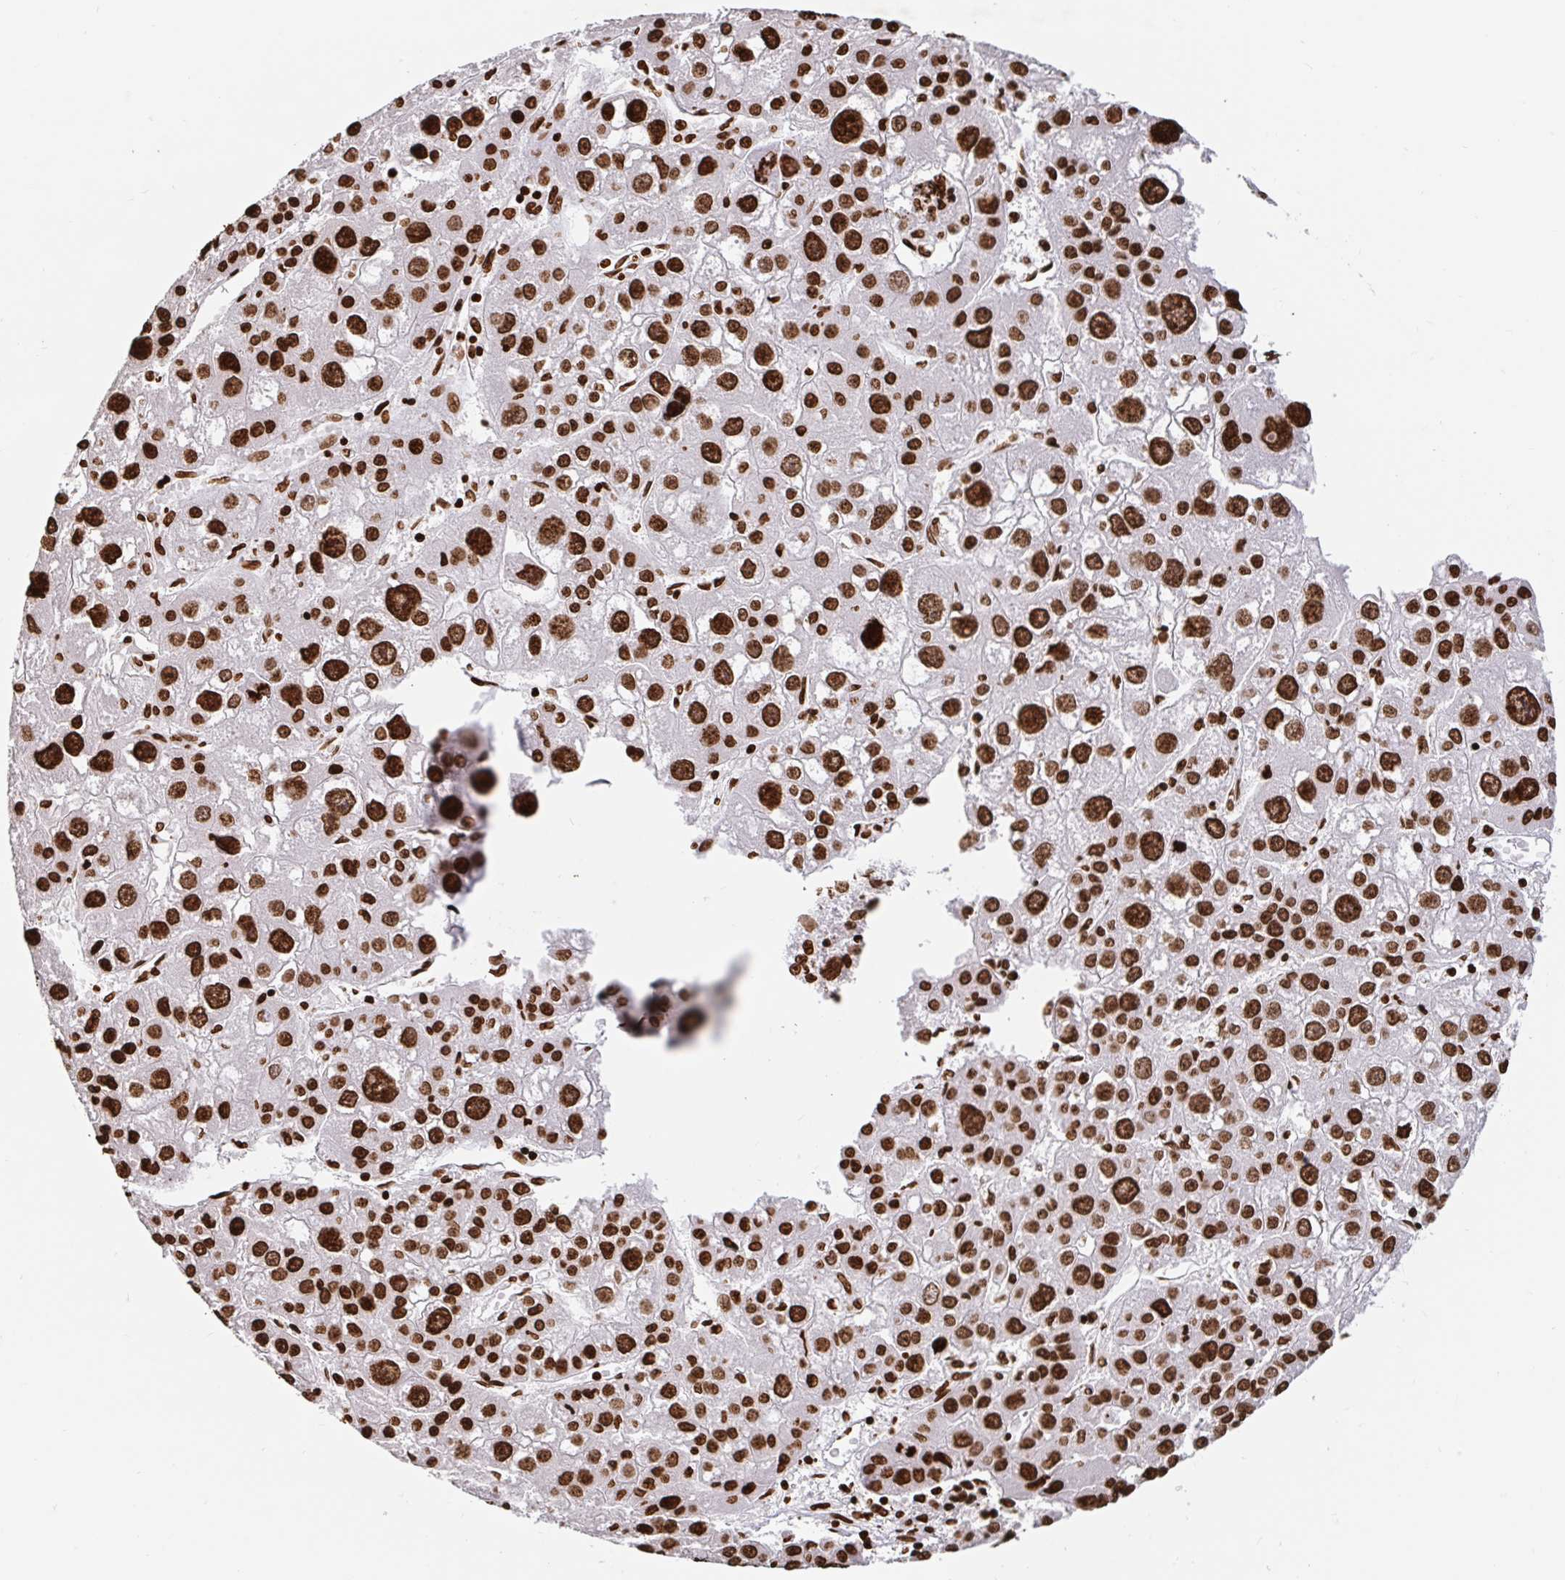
{"staining": {"intensity": "strong", "quantity": ">75%", "location": "nuclear"}, "tissue": "liver cancer", "cell_type": "Tumor cells", "image_type": "cancer", "snomed": [{"axis": "morphology", "description": "Carcinoma, Hepatocellular, NOS"}, {"axis": "topography", "description": "Liver"}], "caption": "Immunohistochemical staining of human liver hepatocellular carcinoma reveals high levels of strong nuclear expression in about >75% of tumor cells. Nuclei are stained in blue.", "gene": "H2BC5", "patient": {"sex": "male", "age": 73}}